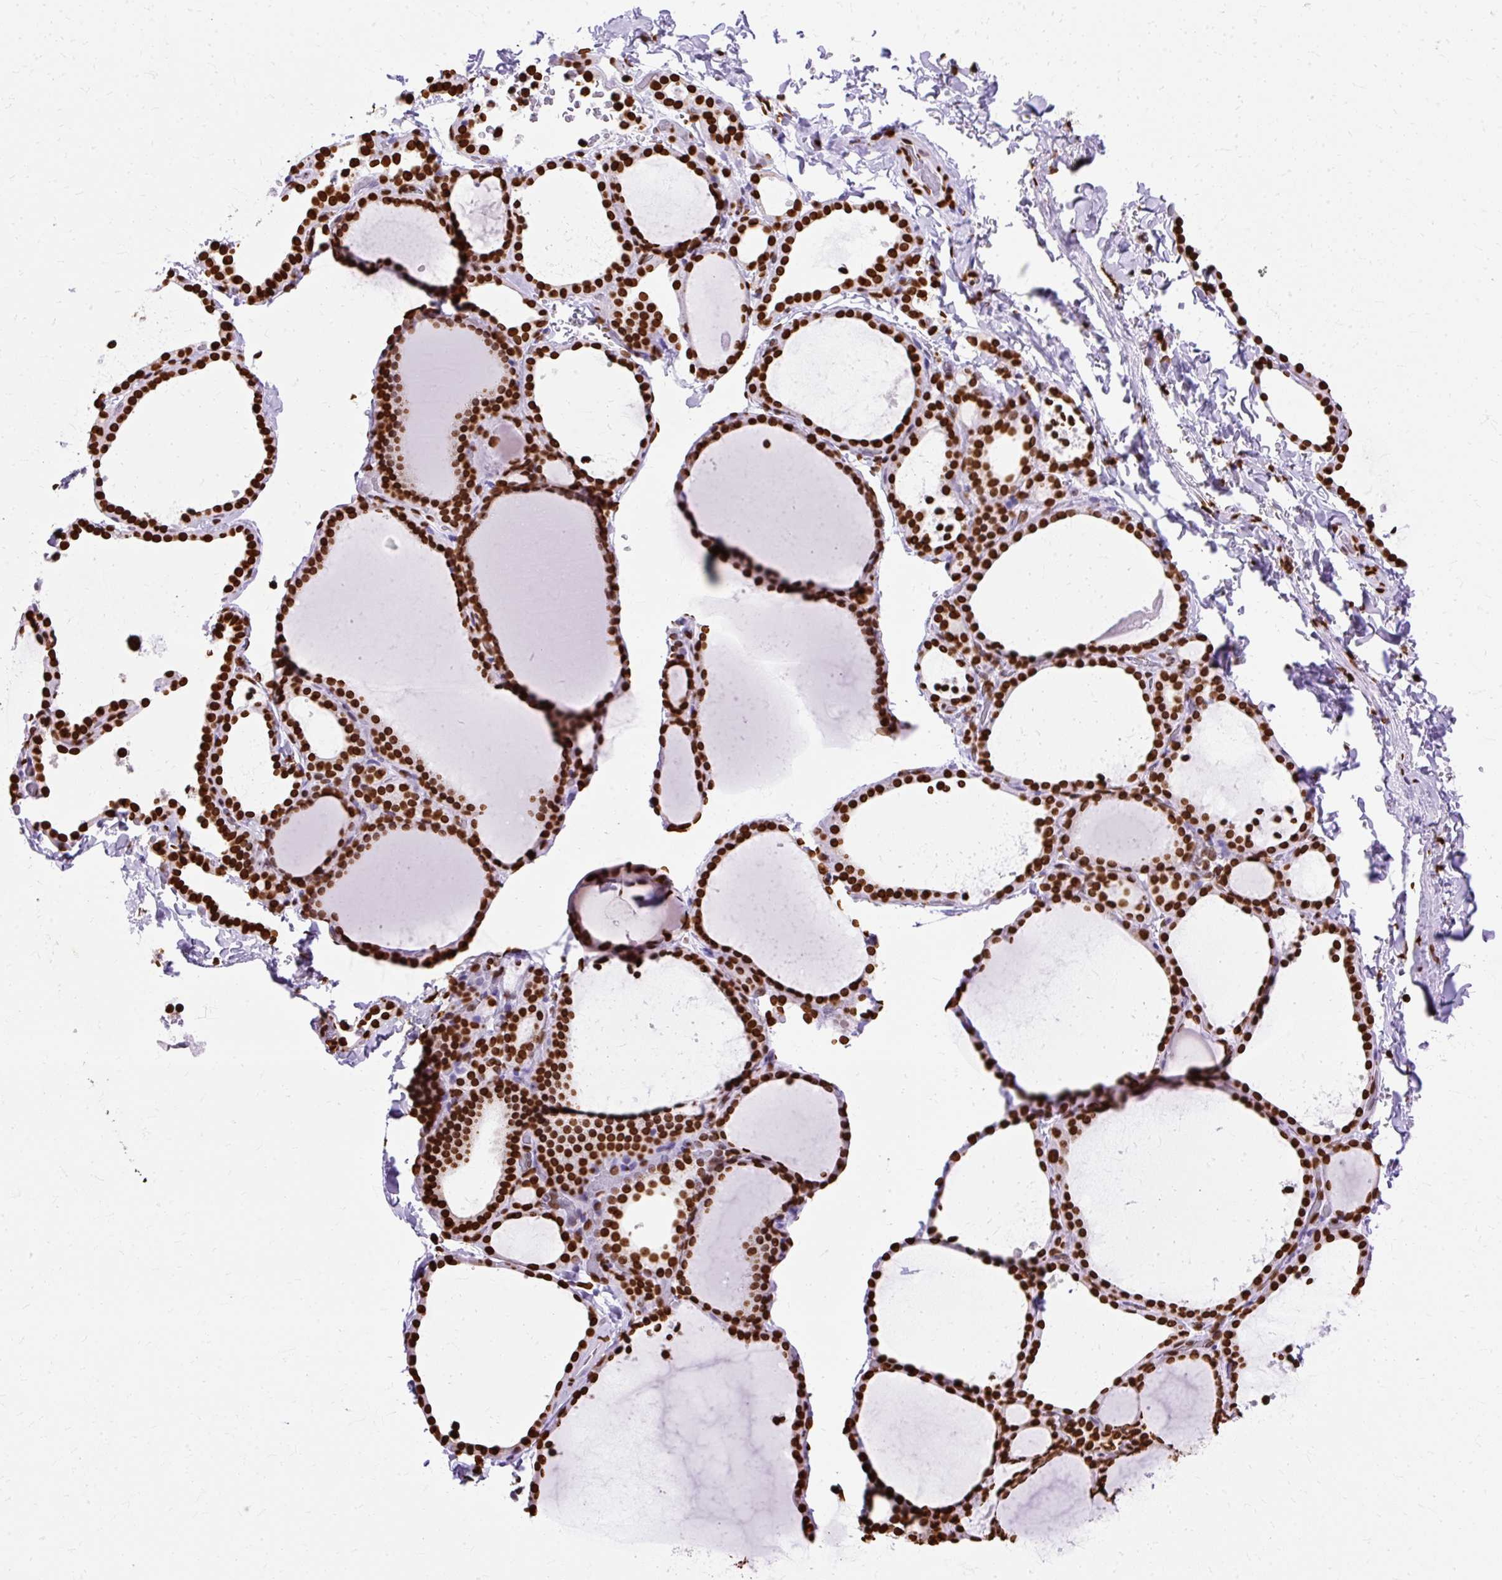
{"staining": {"intensity": "strong", "quantity": ">75%", "location": "nuclear"}, "tissue": "thyroid gland", "cell_type": "Glandular cells", "image_type": "normal", "snomed": [{"axis": "morphology", "description": "Normal tissue, NOS"}, {"axis": "topography", "description": "Thyroid gland"}], "caption": "Human thyroid gland stained for a protein (brown) demonstrates strong nuclear positive expression in about >75% of glandular cells.", "gene": "TMEM184C", "patient": {"sex": "female", "age": 22}}